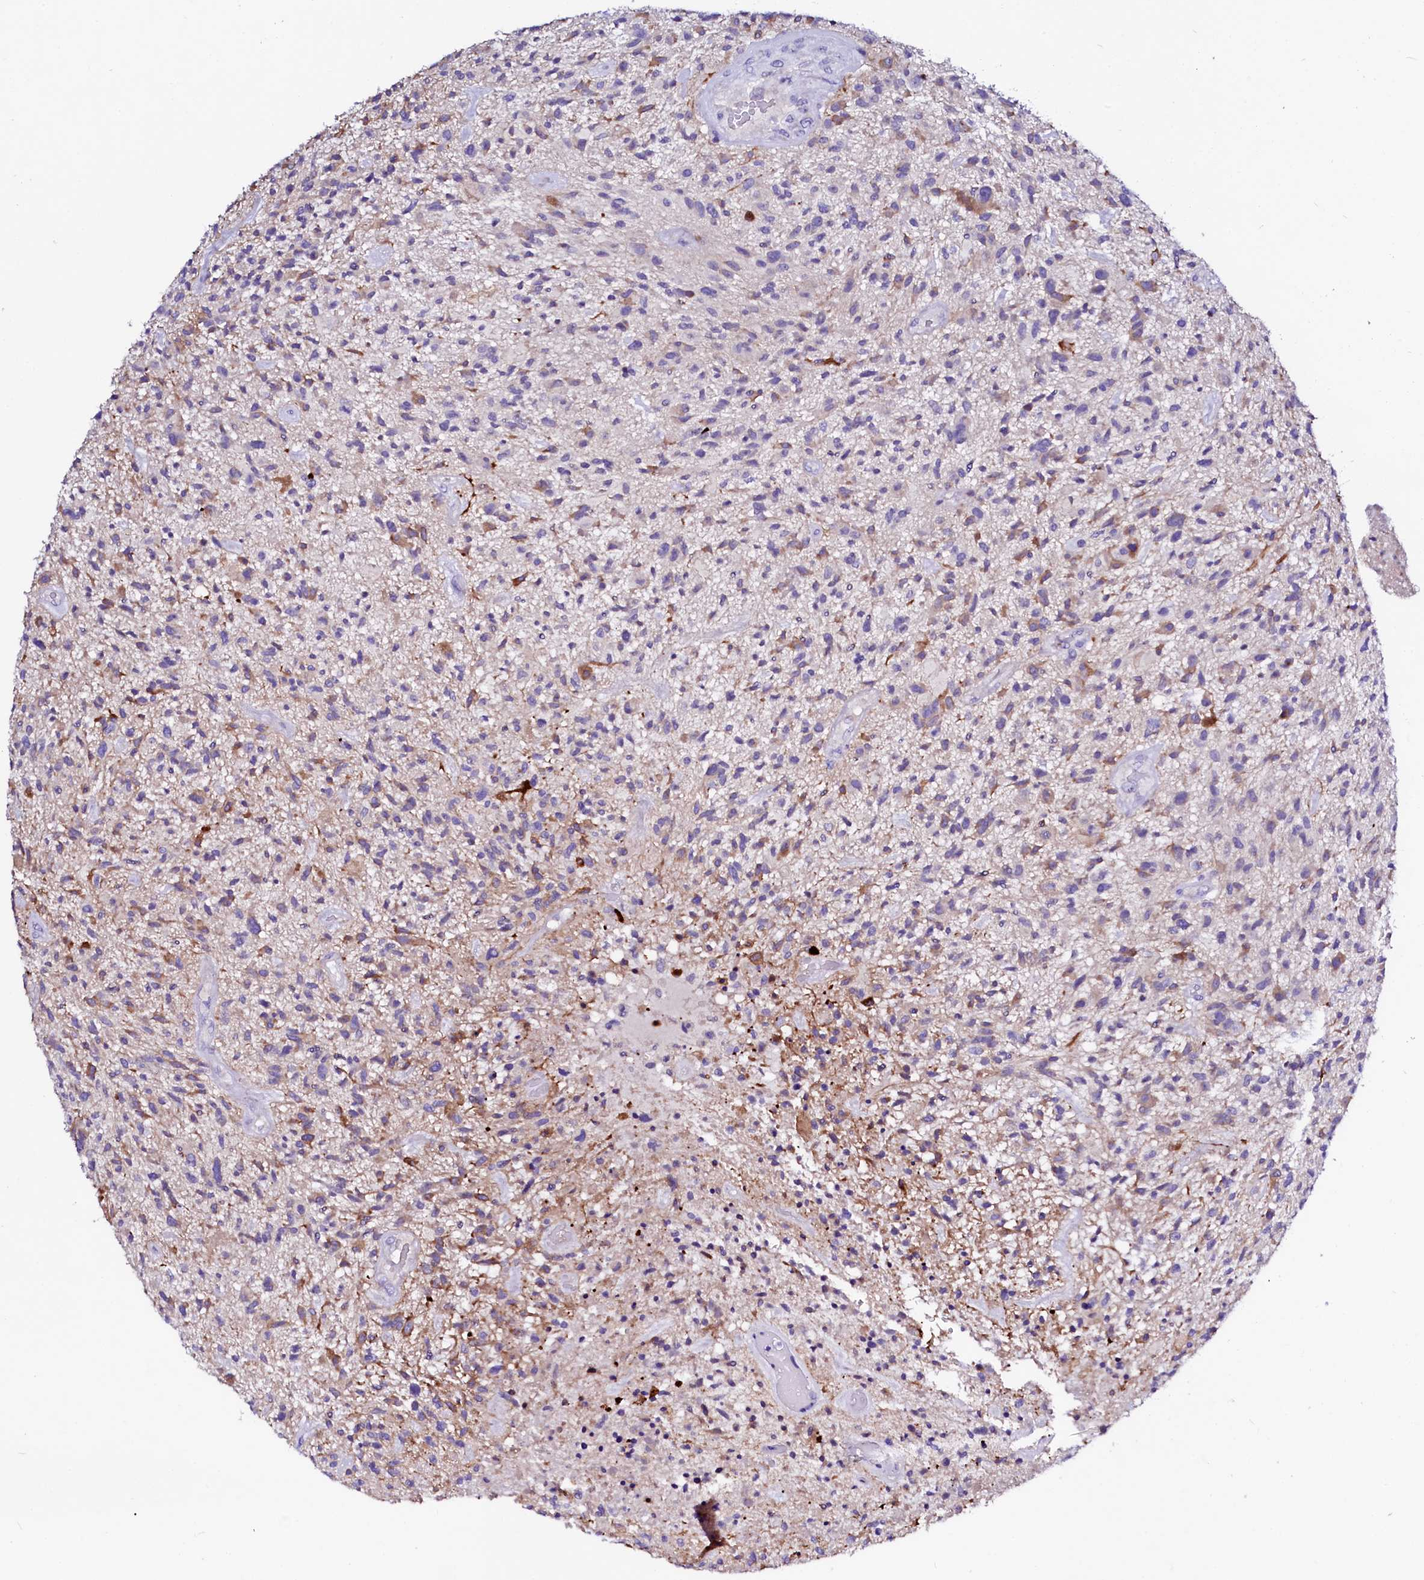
{"staining": {"intensity": "negative", "quantity": "none", "location": "none"}, "tissue": "glioma", "cell_type": "Tumor cells", "image_type": "cancer", "snomed": [{"axis": "morphology", "description": "Glioma, malignant, High grade"}, {"axis": "topography", "description": "Brain"}], "caption": "IHC micrograph of neoplastic tissue: glioma stained with DAB (3,3'-diaminobenzidine) demonstrates no significant protein staining in tumor cells. (Stains: DAB (3,3'-diaminobenzidine) IHC with hematoxylin counter stain, Microscopy: brightfield microscopy at high magnification).", "gene": "BTBD16", "patient": {"sex": "male", "age": 47}}